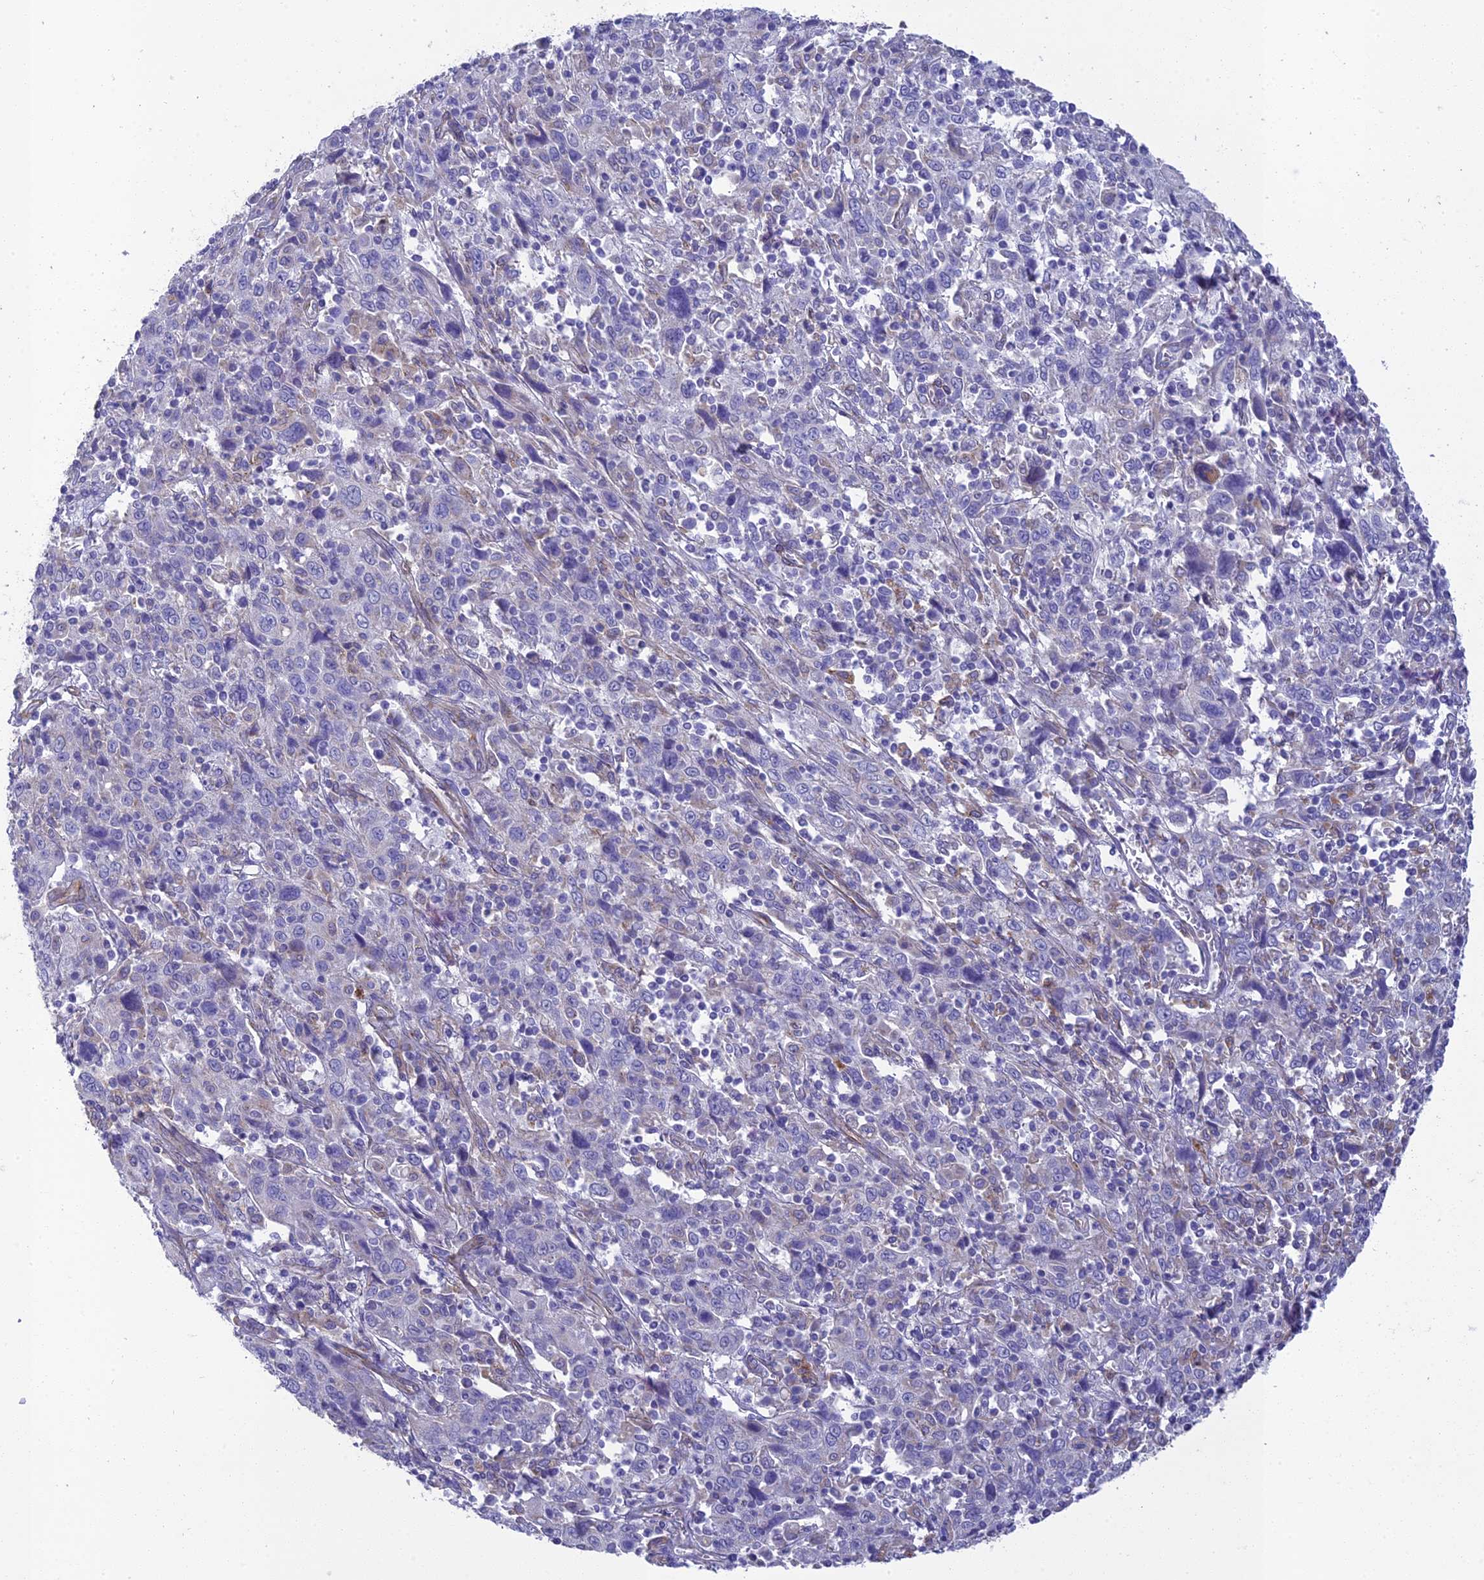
{"staining": {"intensity": "negative", "quantity": "none", "location": "none"}, "tissue": "cervical cancer", "cell_type": "Tumor cells", "image_type": "cancer", "snomed": [{"axis": "morphology", "description": "Squamous cell carcinoma, NOS"}, {"axis": "topography", "description": "Cervix"}], "caption": "Tumor cells show no significant protein expression in squamous cell carcinoma (cervical). (DAB immunohistochemistry with hematoxylin counter stain).", "gene": "TNS1", "patient": {"sex": "female", "age": 46}}